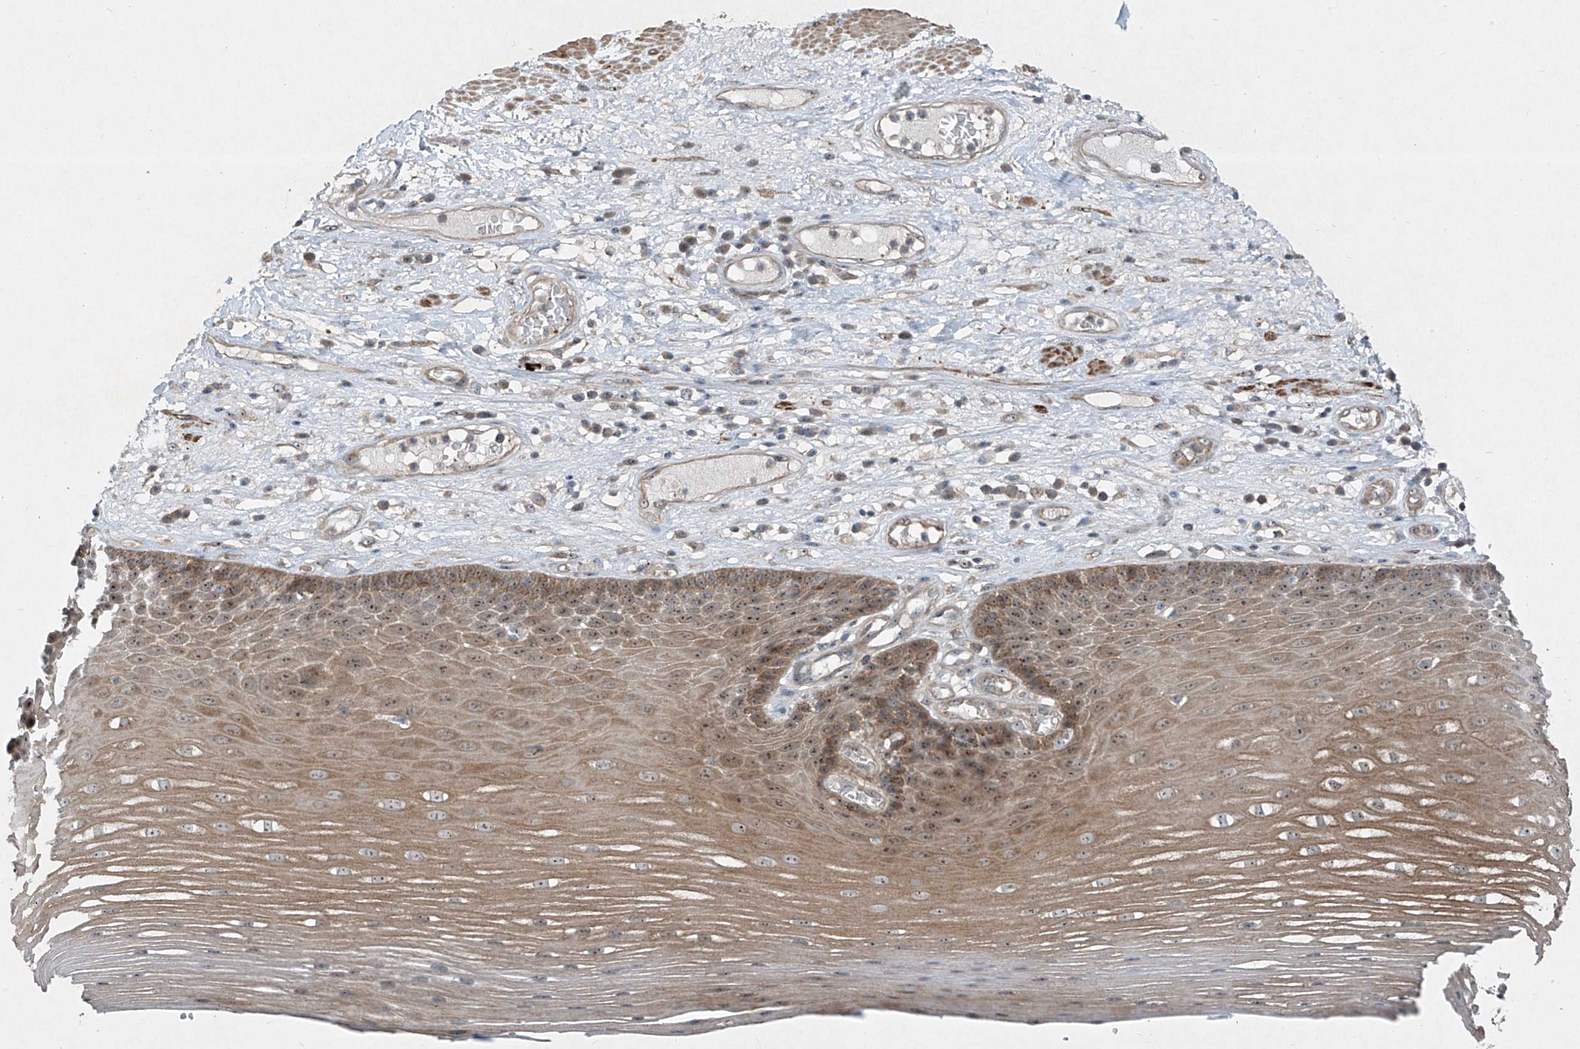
{"staining": {"intensity": "moderate", "quantity": ">75%", "location": "cytoplasmic/membranous,nuclear"}, "tissue": "esophagus", "cell_type": "Squamous epithelial cells", "image_type": "normal", "snomed": [{"axis": "morphology", "description": "Normal tissue, NOS"}, {"axis": "topography", "description": "Esophagus"}], "caption": "A photomicrograph showing moderate cytoplasmic/membranous,nuclear positivity in about >75% of squamous epithelial cells in unremarkable esophagus, as visualized by brown immunohistochemical staining.", "gene": "PPCS", "patient": {"sex": "male", "age": 62}}